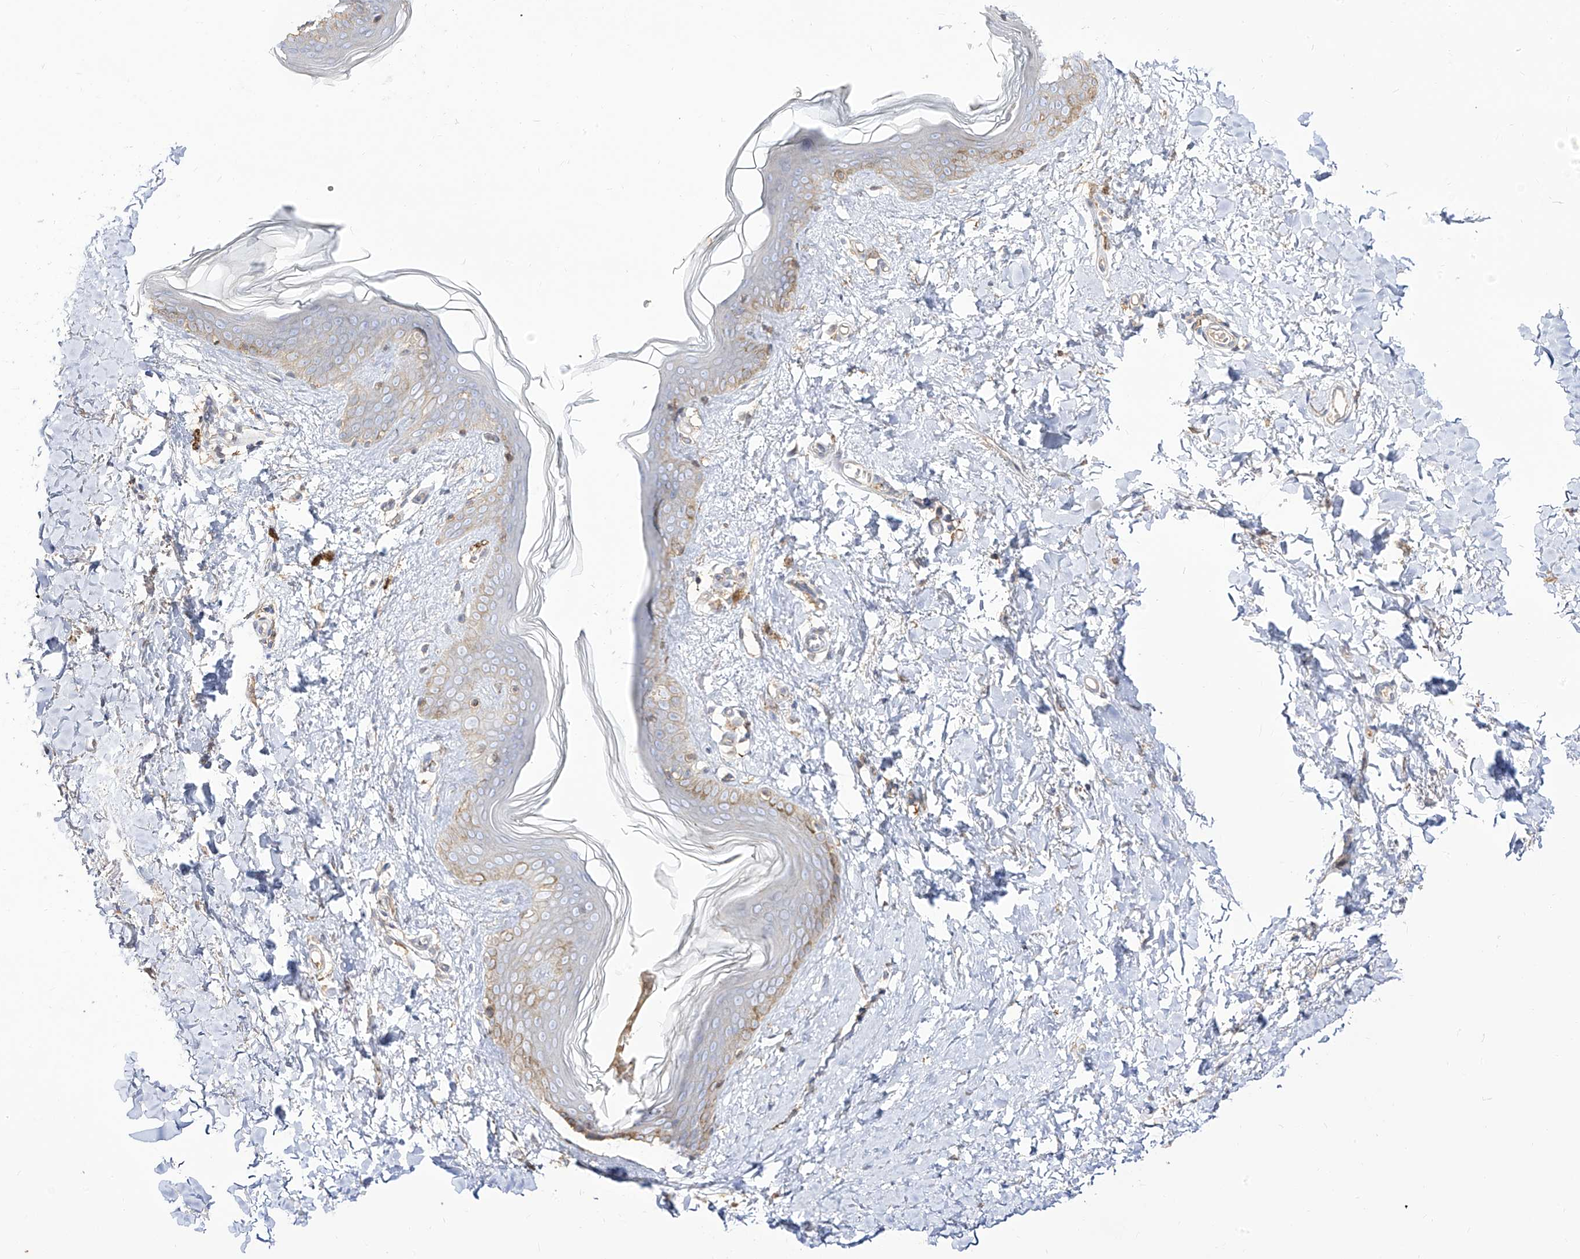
{"staining": {"intensity": "negative", "quantity": "none", "location": "none"}, "tissue": "skin", "cell_type": "Fibroblasts", "image_type": "normal", "snomed": [{"axis": "morphology", "description": "Normal tissue, NOS"}, {"axis": "topography", "description": "Skin"}], "caption": "Immunohistochemistry (IHC) histopathology image of unremarkable skin stained for a protein (brown), which exhibits no positivity in fibroblasts. (DAB (3,3'-diaminobenzidine) IHC, high magnification).", "gene": "ZGRF1", "patient": {"sex": "female", "age": 46}}